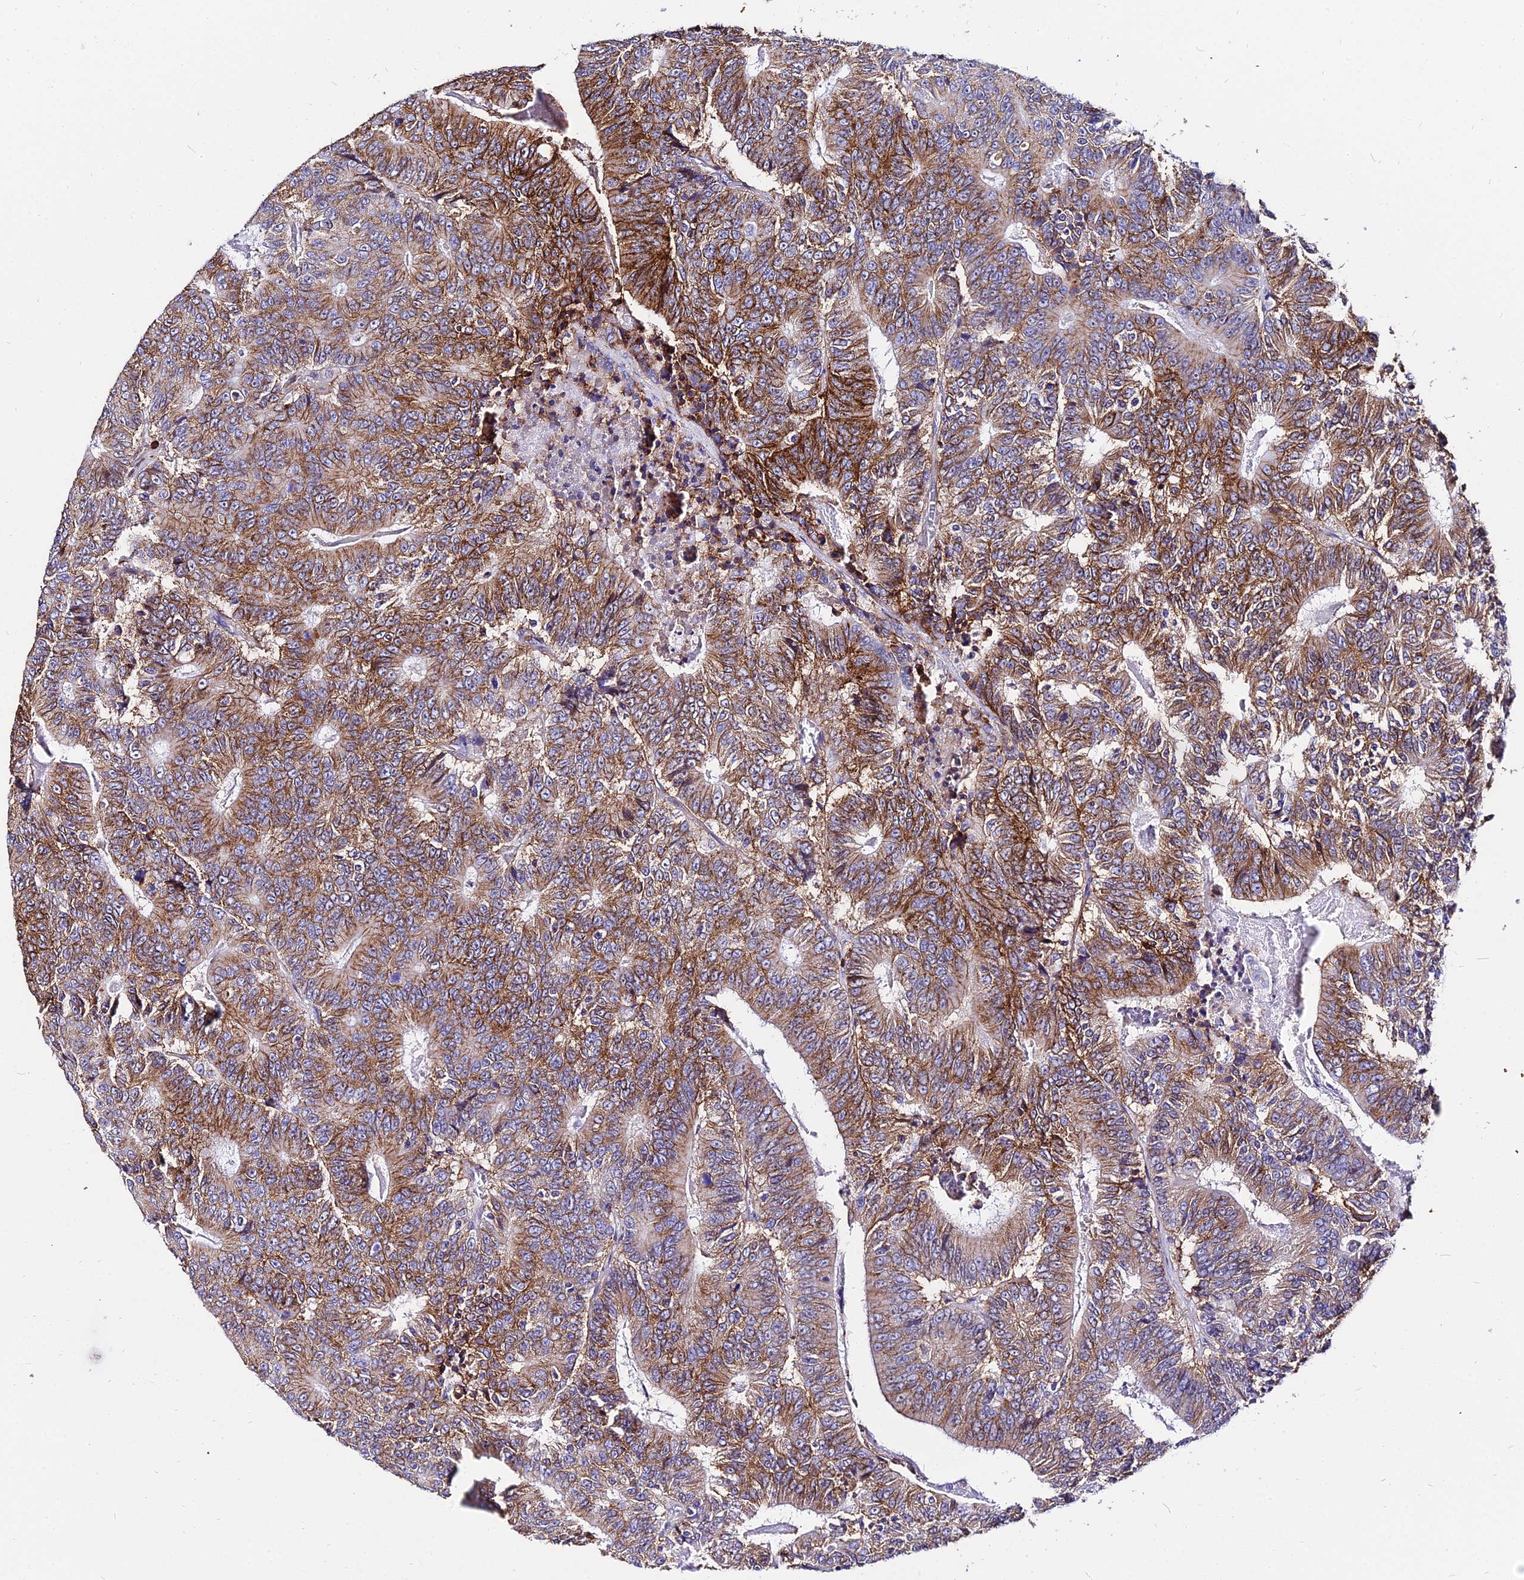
{"staining": {"intensity": "strong", "quantity": "25%-75%", "location": "cytoplasmic/membranous"}, "tissue": "colorectal cancer", "cell_type": "Tumor cells", "image_type": "cancer", "snomed": [{"axis": "morphology", "description": "Adenocarcinoma, NOS"}, {"axis": "topography", "description": "Colon"}], "caption": "The image shows staining of adenocarcinoma (colorectal), revealing strong cytoplasmic/membranous protein staining (brown color) within tumor cells. Nuclei are stained in blue.", "gene": "CSRP1", "patient": {"sex": "male", "age": 83}}